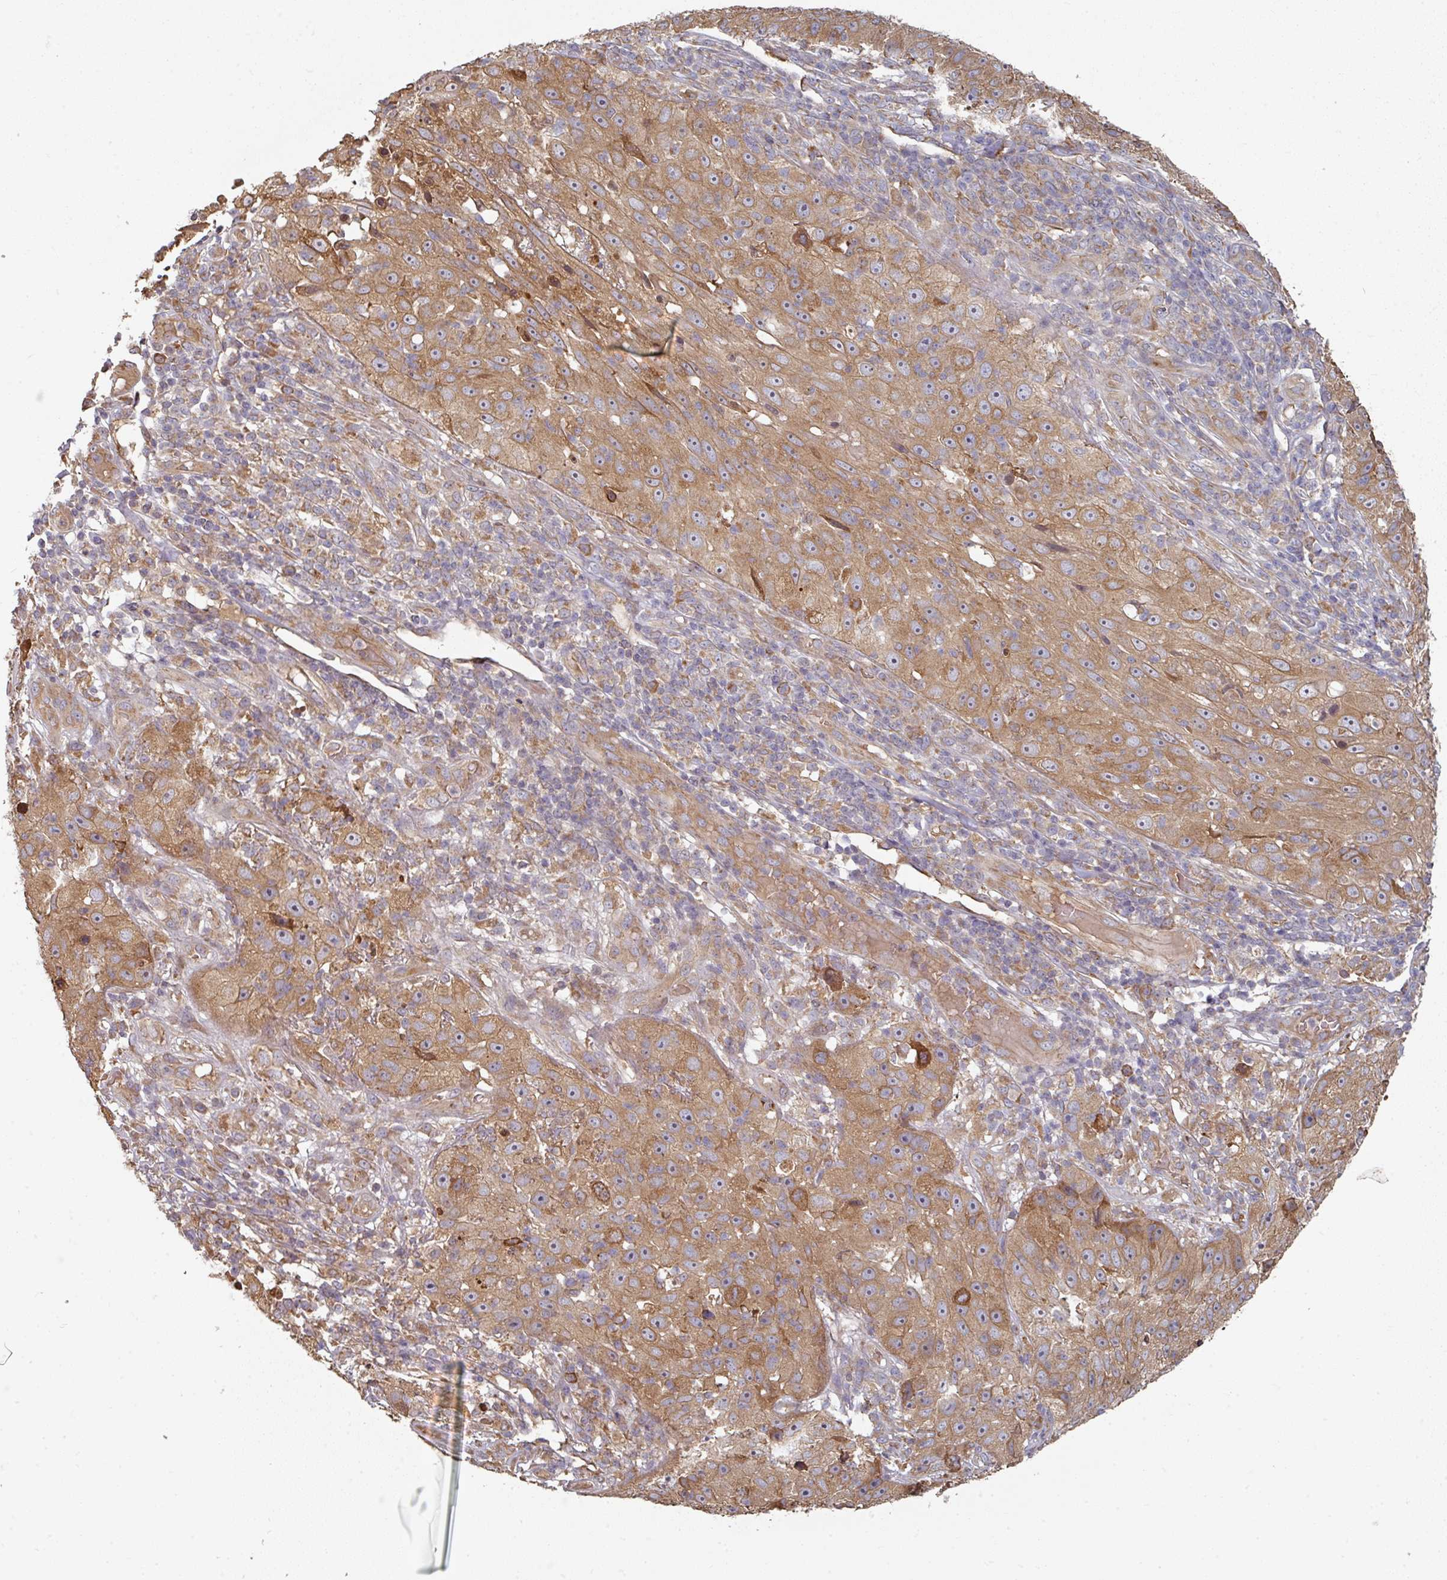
{"staining": {"intensity": "moderate", "quantity": ">75%", "location": "cytoplasmic/membranous"}, "tissue": "skin cancer", "cell_type": "Tumor cells", "image_type": "cancer", "snomed": [{"axis": "morphology", "description": "Squamous cell carcinoma, NOS"}, {"axis": "topography", "description": "Skin"}], "caption": "A high-resolution histopathology image shows immunohistochemistry staining of squamous cell carcinoma (skin), which exhibits moderate cytoplasmic/membranous staining in about >75% of tumor cells.", "gene": "EDEM2", "patient": {"sex": "female", "age": 87}}